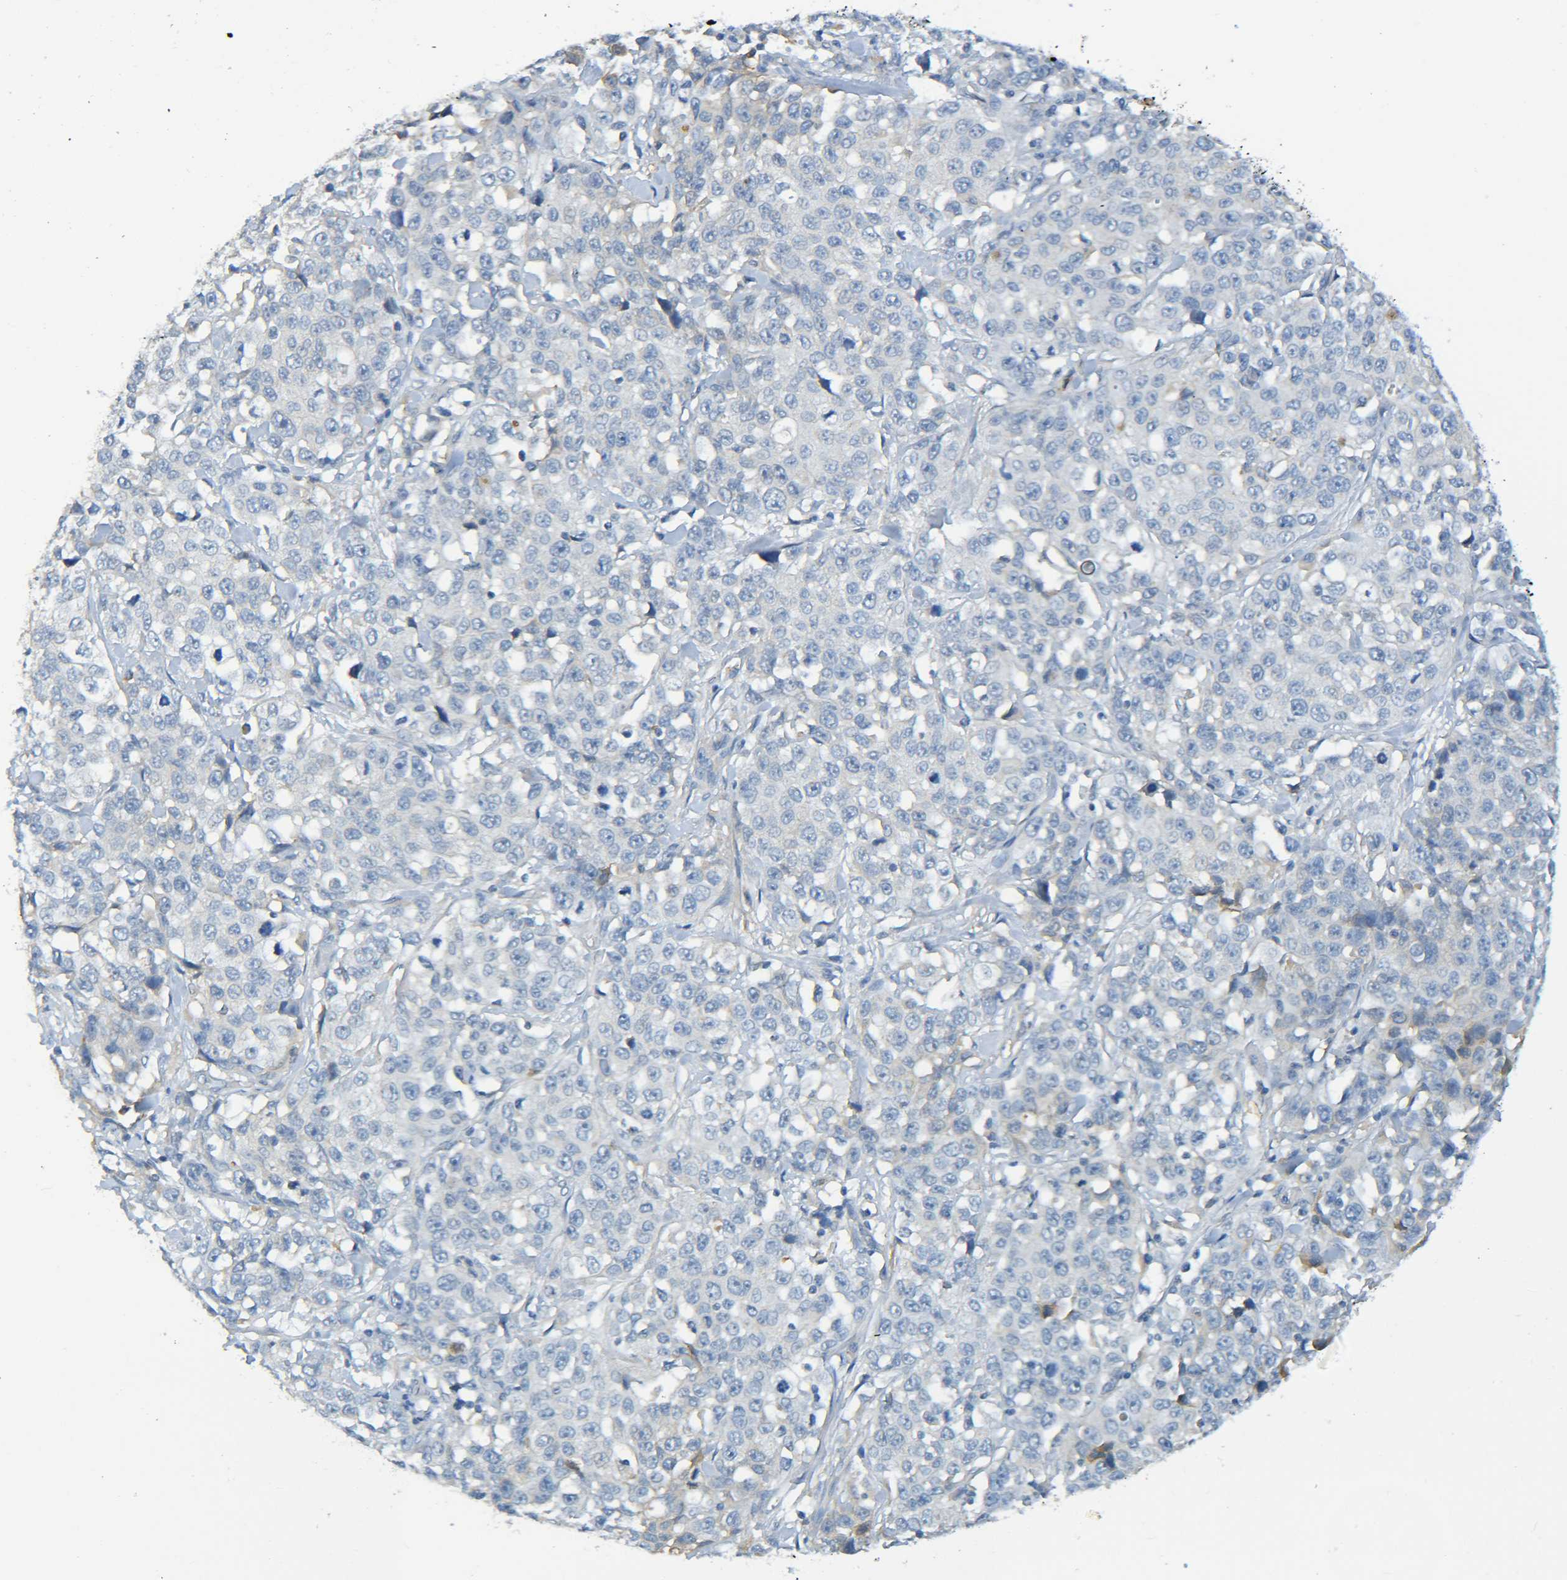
{"staining": {"intensity": "weak", "quantity": "<25%", "location": "cytoplasmic/membranous"}, "tissue": "stomach cancer", "cell_type": "Tumor cells", "image_type": "cancer", "snomed": [{"axis": "morphology", "description": "Normal tissue, NOS"}, {"axis": "morphology", "description": "Adenocarcinoma, NOS"}, {"axis": "topography", "description": "Stomach"}], "caption": "This is an IHC photomicrograph of stomach cancer (adenocarcinoma). There is no expression in tumor cells.", "gene": "C1QA", "patient": {"sex": "male", "age": 48}}